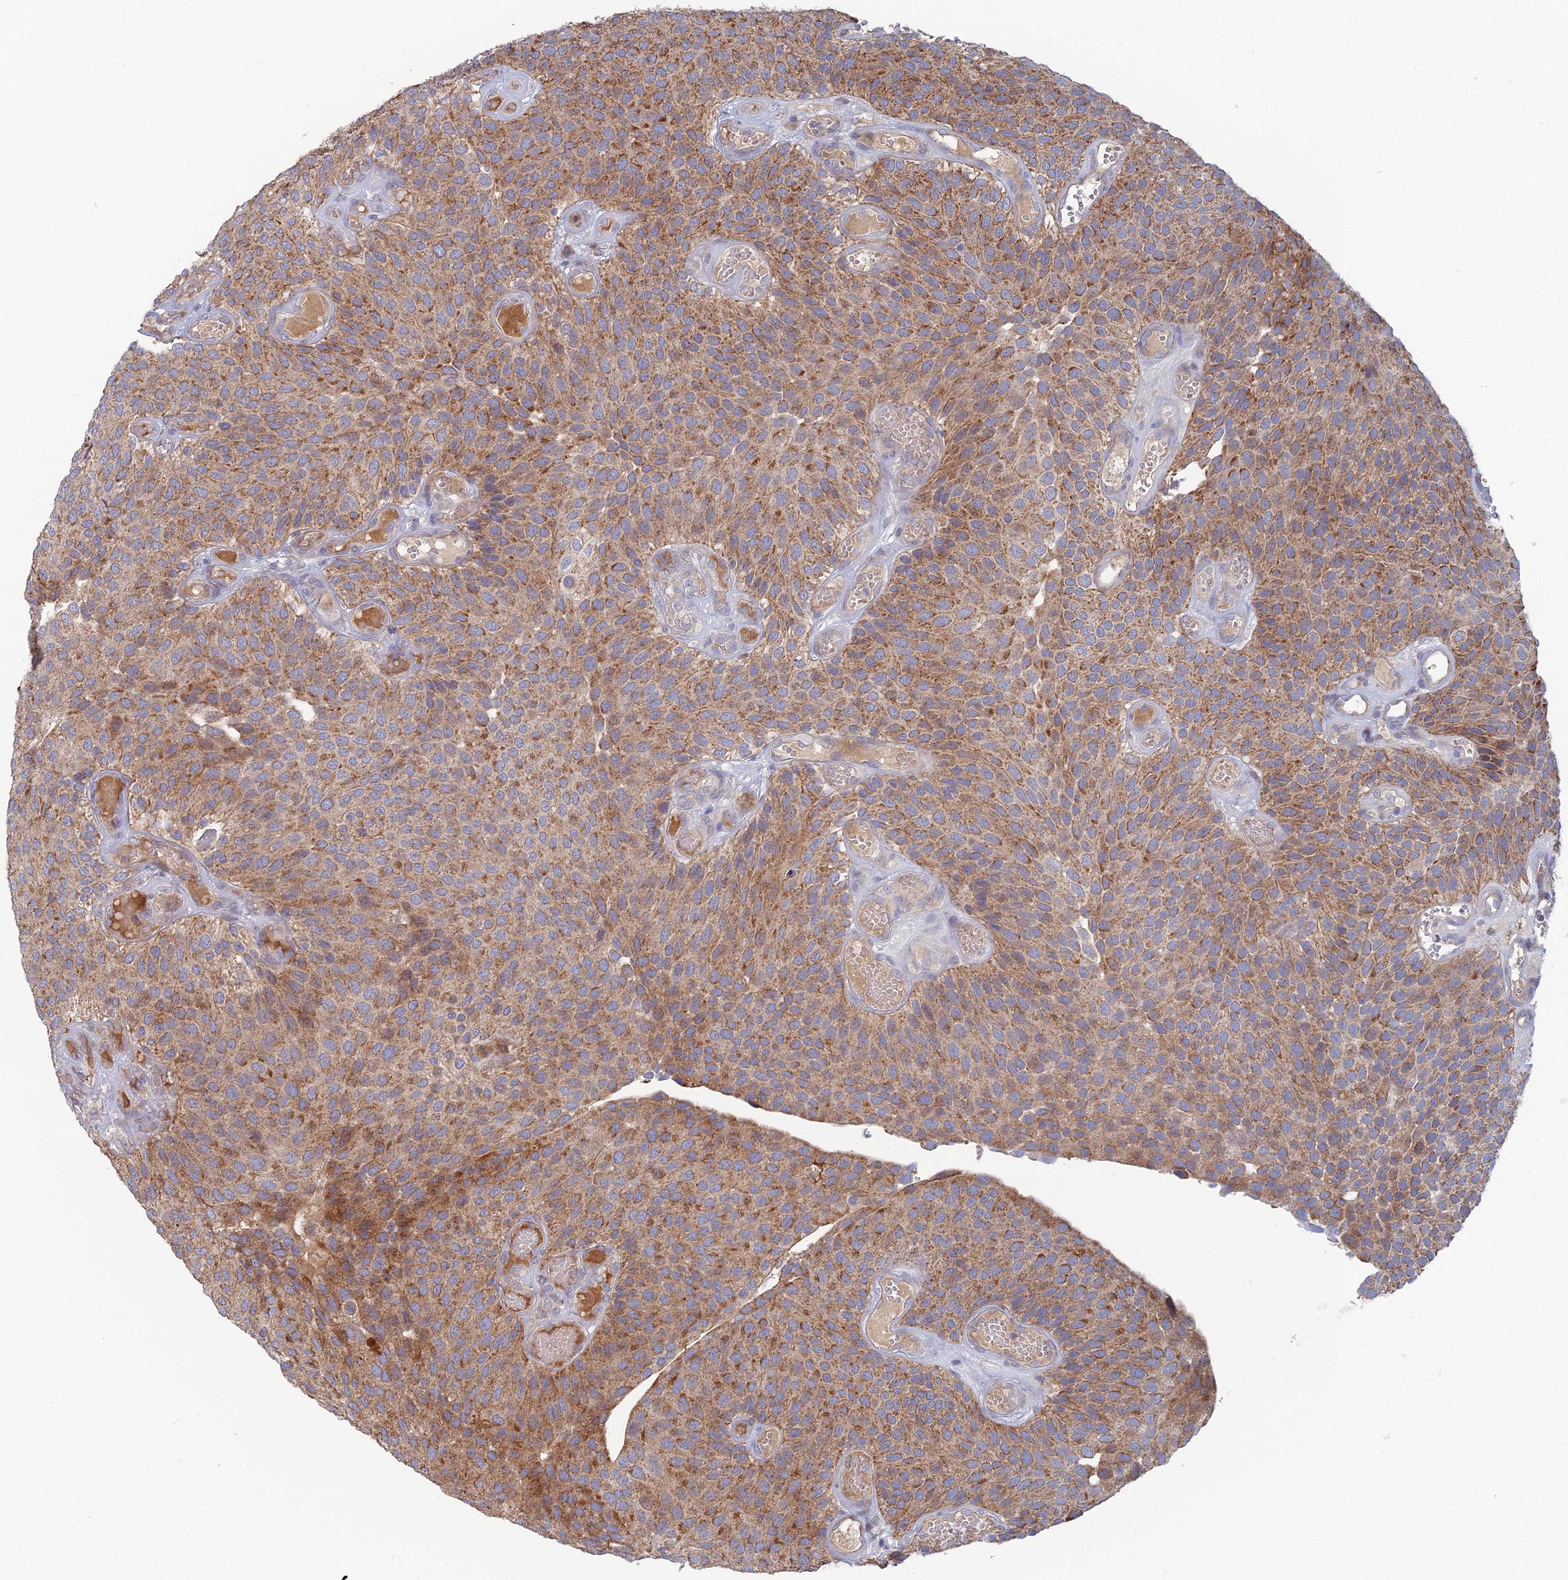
{"staining": {"intensity": "moderate", "quantity": ">75%", "location": "cytoplasmic/membranous"}, "tissue": "urothelial cancer", "cell_type": "Tumor cells", "image_type": "cancer", "snomed": [{"axis": "morphology", "description": "Urothelial carcinoma, Low grade"}, {"axis": "topography", "description": "Urinary bladder"}], "caption": "Immunohistochemistry (DAB) staining of urothelial cancer demonstrates moderate cytoplasmic/membranous protein positivity in approximately >75% of tumor cells.", "gene": "ARL16", "patient": {"sex": "male", "age": 89}}